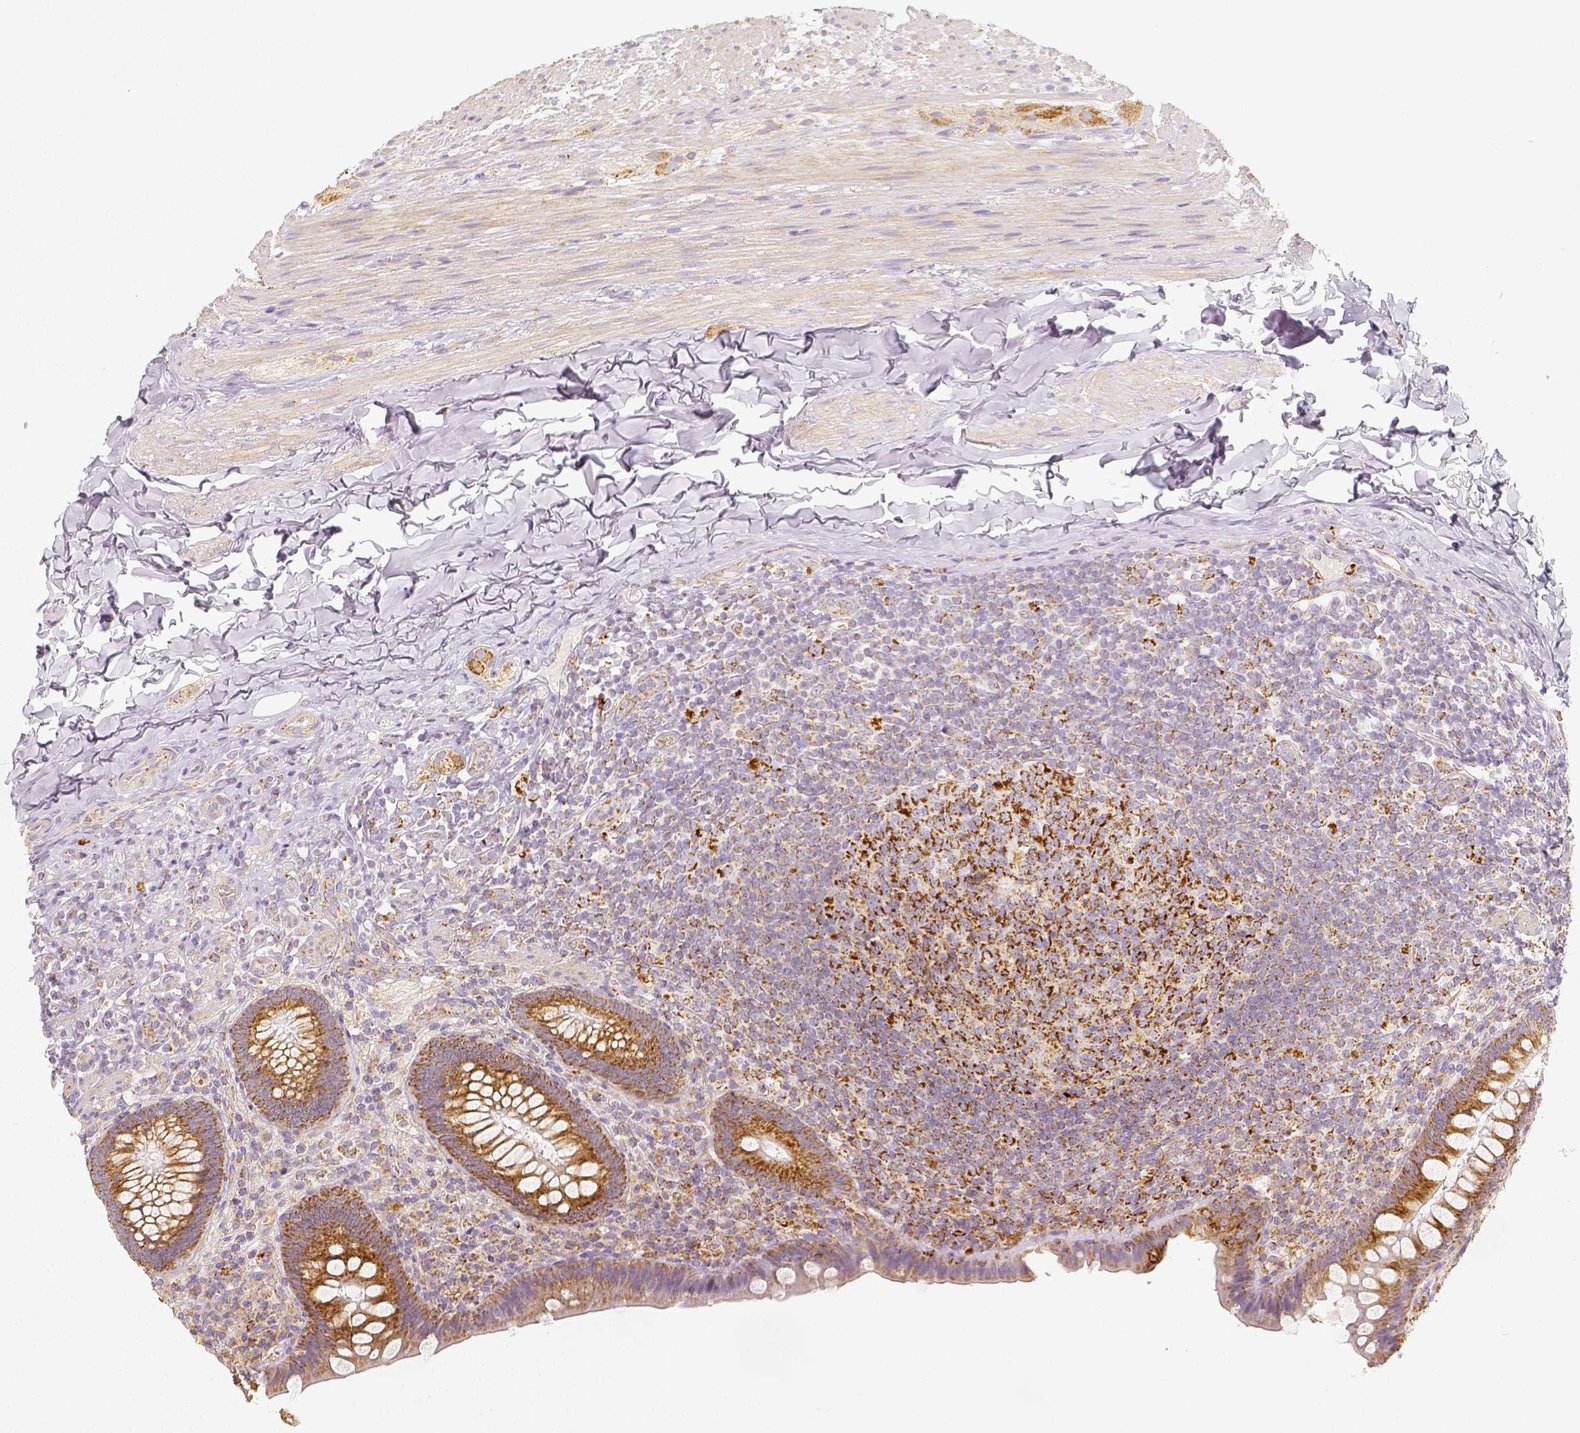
{"staining": {"intensity": "moderate", "quantity": ">75%", "location": "cytoplasmic/membranous"}, "tissue": "appendix", "cell_type": "Glandular cells", "image_type": "normal", "snomed": [{"axis": "morphology", "description": "Normal tissue, NOS"}, {"axis": "topography", "description": "Appendix"}], "caption": "An immunohistochemistry histopathology image of unremarkable tissue is shown. Protein staining in brown highlights moderate cytoplasmic/membranous positivity in appendix within glandular cells. (DAB (3,3'-diaminobenzidine) IHC, brown staining for protein, blue staining for nuclei).", "gene": "PGAM5", "patient": {"sex": "male", "age": 47}}